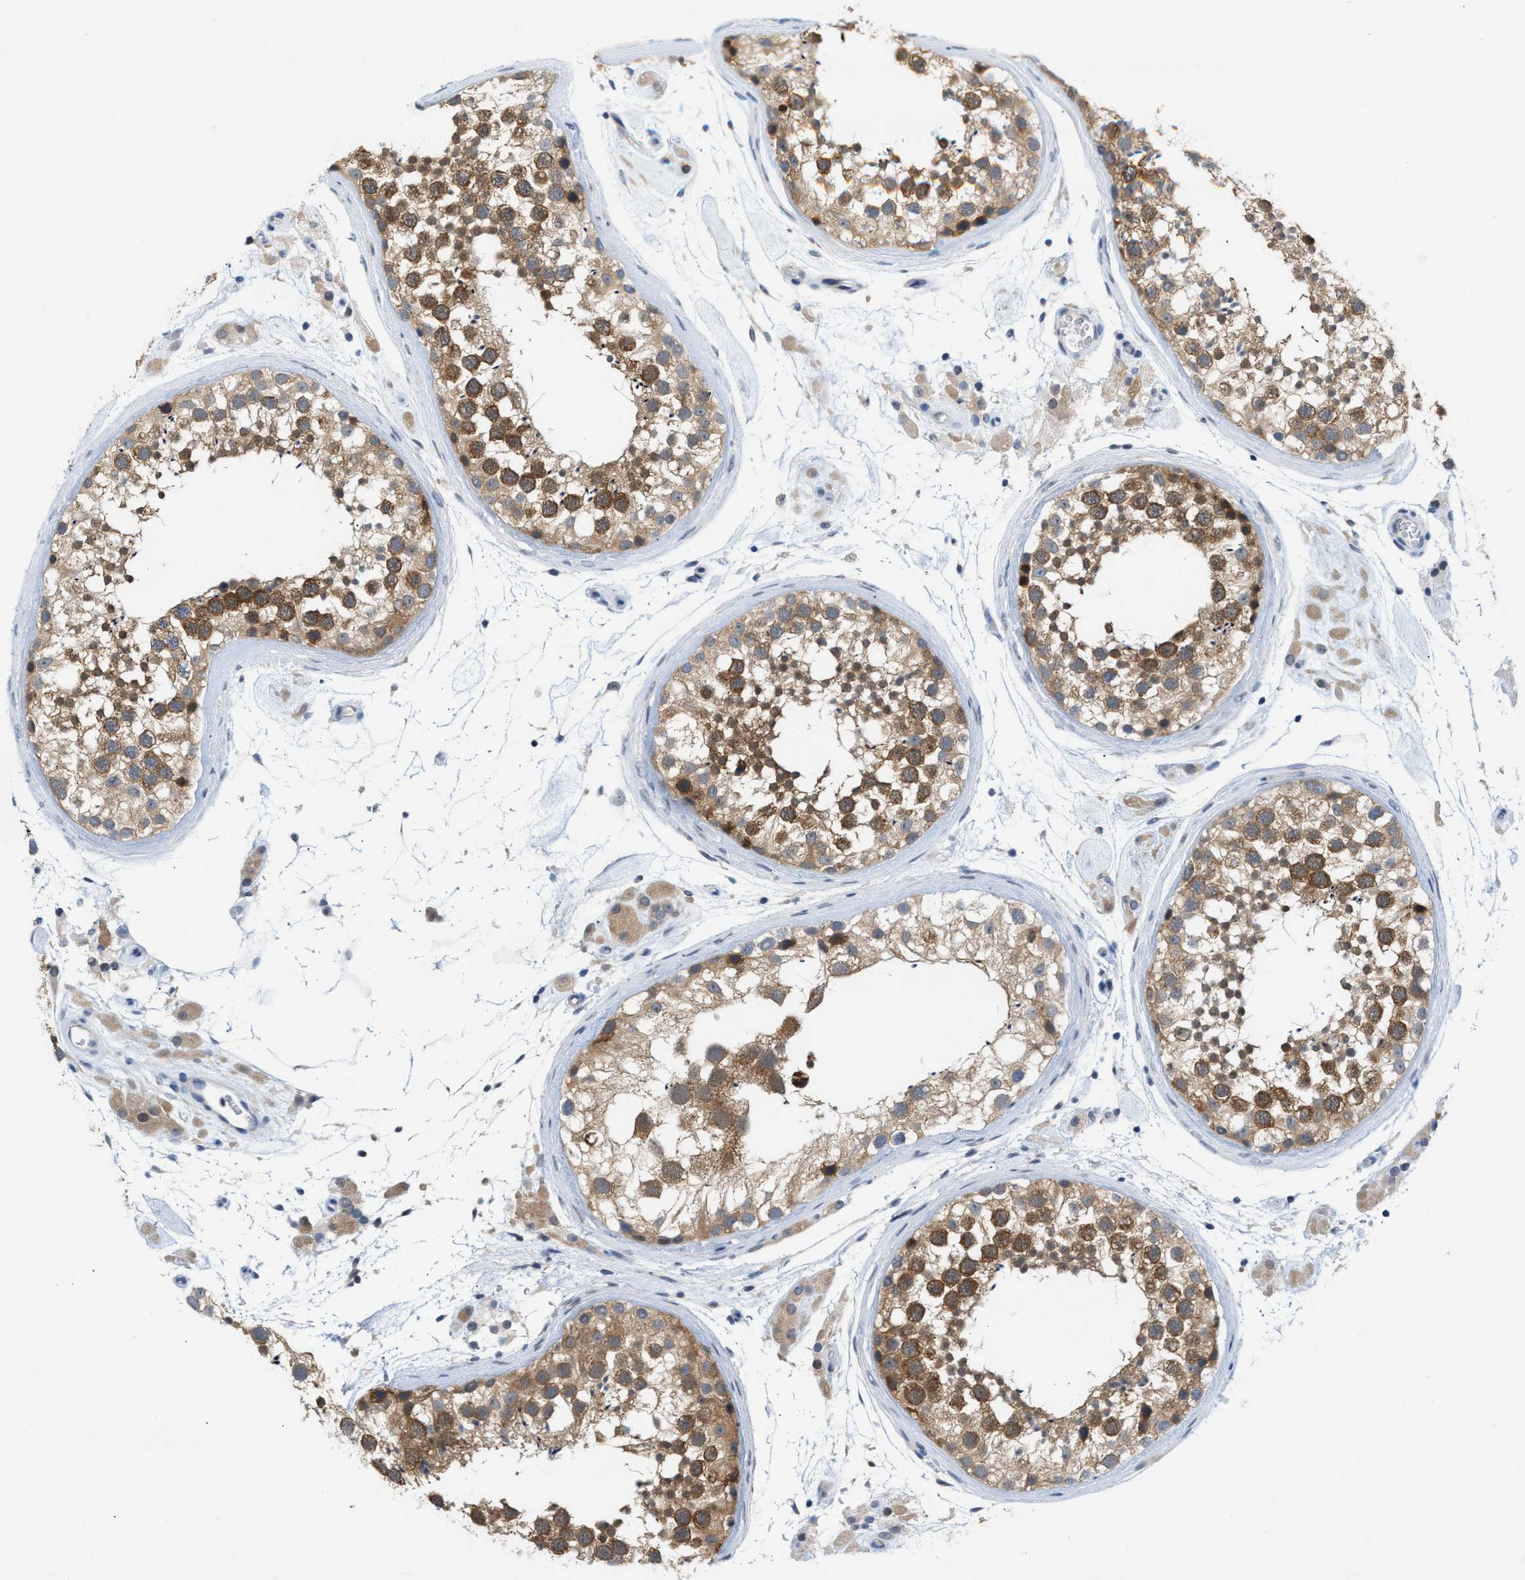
{"staining": {"intensity": "moderate", "quantity": "25%-75%", "location": "cytoplasmic/membranous"}, "tissue": "testis", "cell_type": "Cells in seminiferous ducts", "image_type": "normal", "snomed": [{"axis": "morphology", "description": "Normal tissue, NOS"}, {"axis": "topography", "description": "Testis"}], "caption": "Brown immunohistochemical staining in unremarkable human testis displays moderate cytoplasmic/membranous expression in about 25%-75% of cells in seminiferous ducts. (Stains: DAB (3,3'-diaminobenzidine) in brown, nuclei in blue, Microscopy: brightfield microscopy at high magnification).", "gene": "WIPI2", "patient": {"sex": "male", "age": 46}}